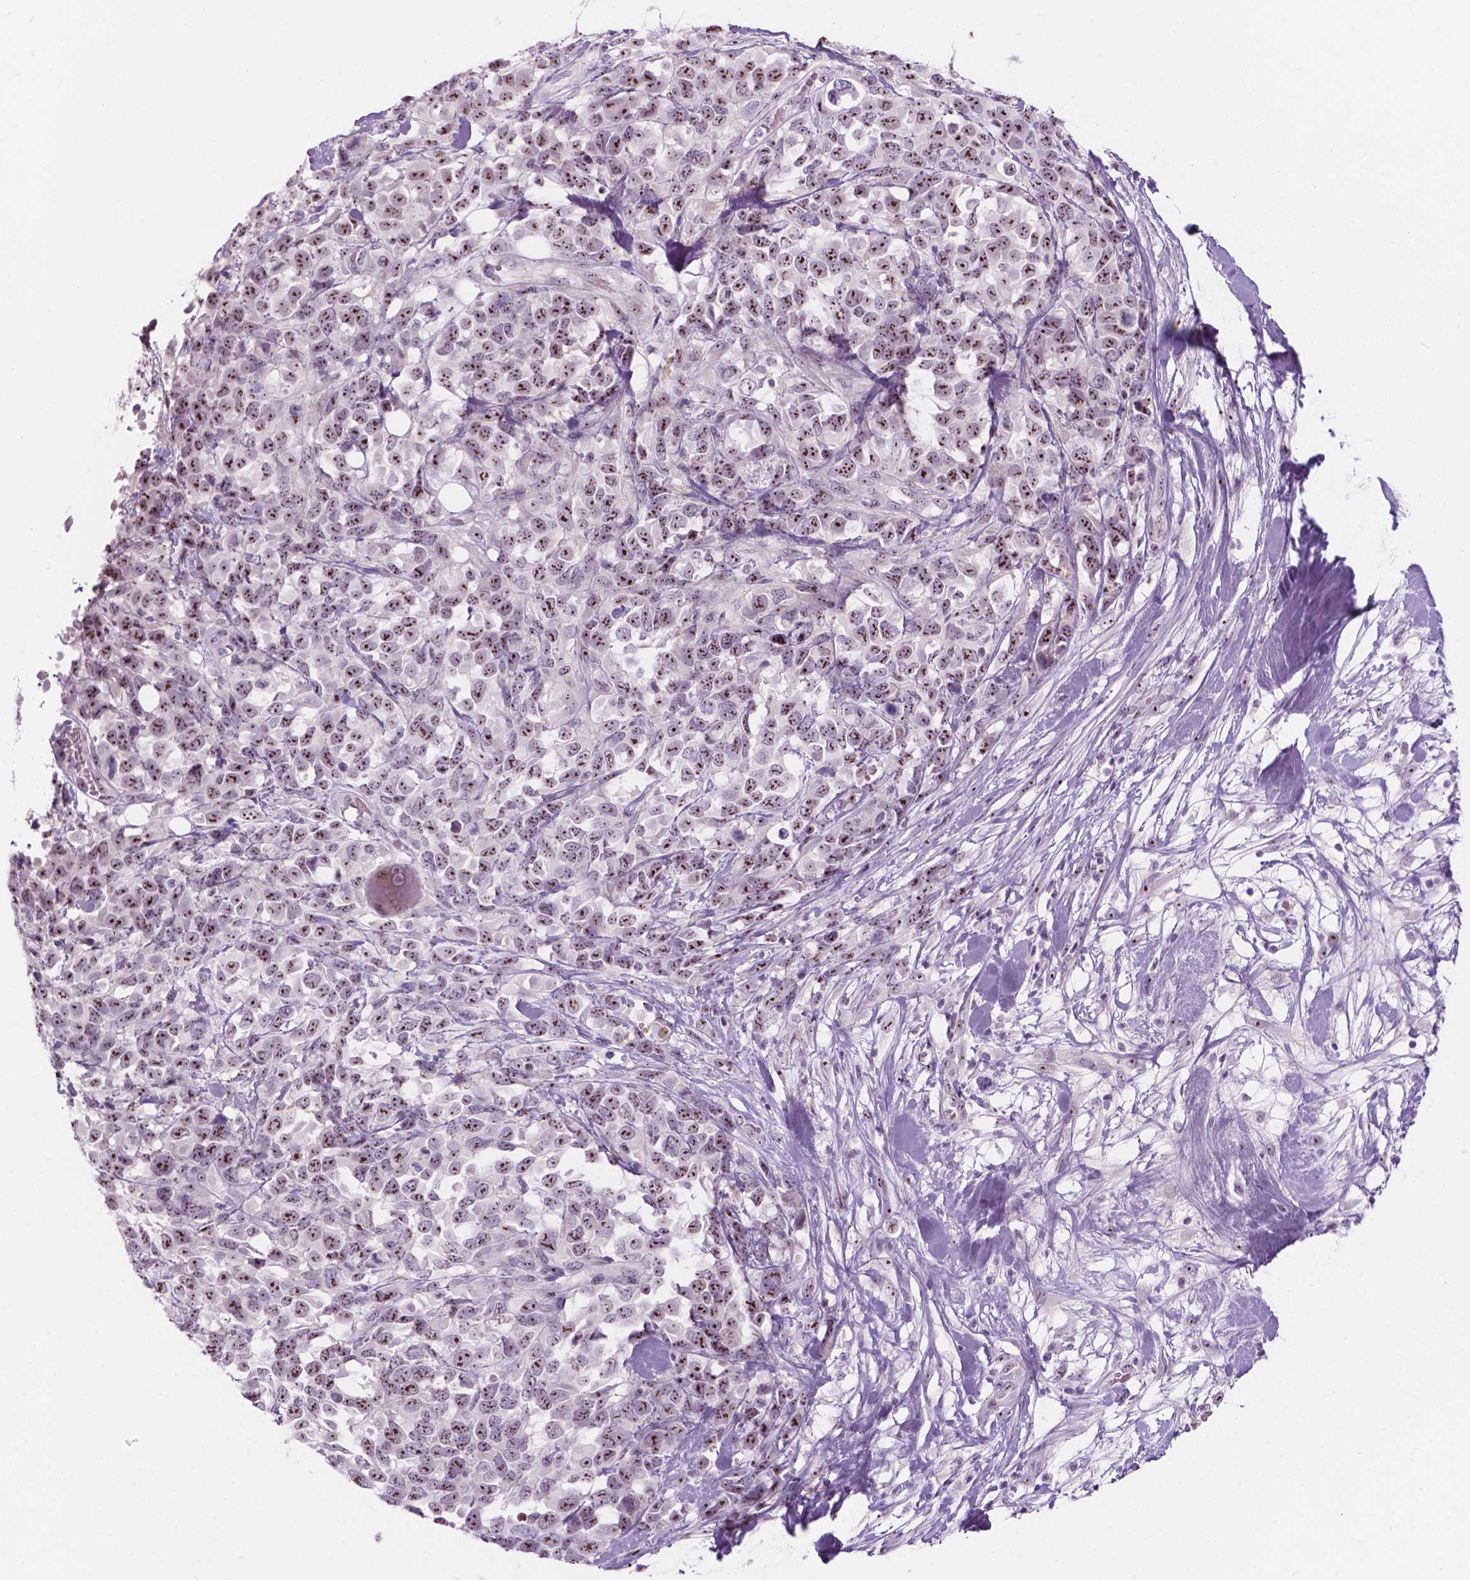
{"staining": {"intensity": "moderate", "quantity": ">75%", "location": "nuclear"}, "tissue": "melanoma", "cell_type": "Tumor cells", "image_type": "cancer", "snomed": [{"axis": "morphology", "description": "Malignant melanoma, Metastatic site"}, {"axis": "topography", "description": "Skin"}], "caption": "Malignant melanoma (metastatic site) stained for a protein (brown) demonstrates moderate nuclear positive positivity in approximately >75% of tumor cells.", "gene": "ZNF853", "patient": {"sex": "male", "age": 84}}